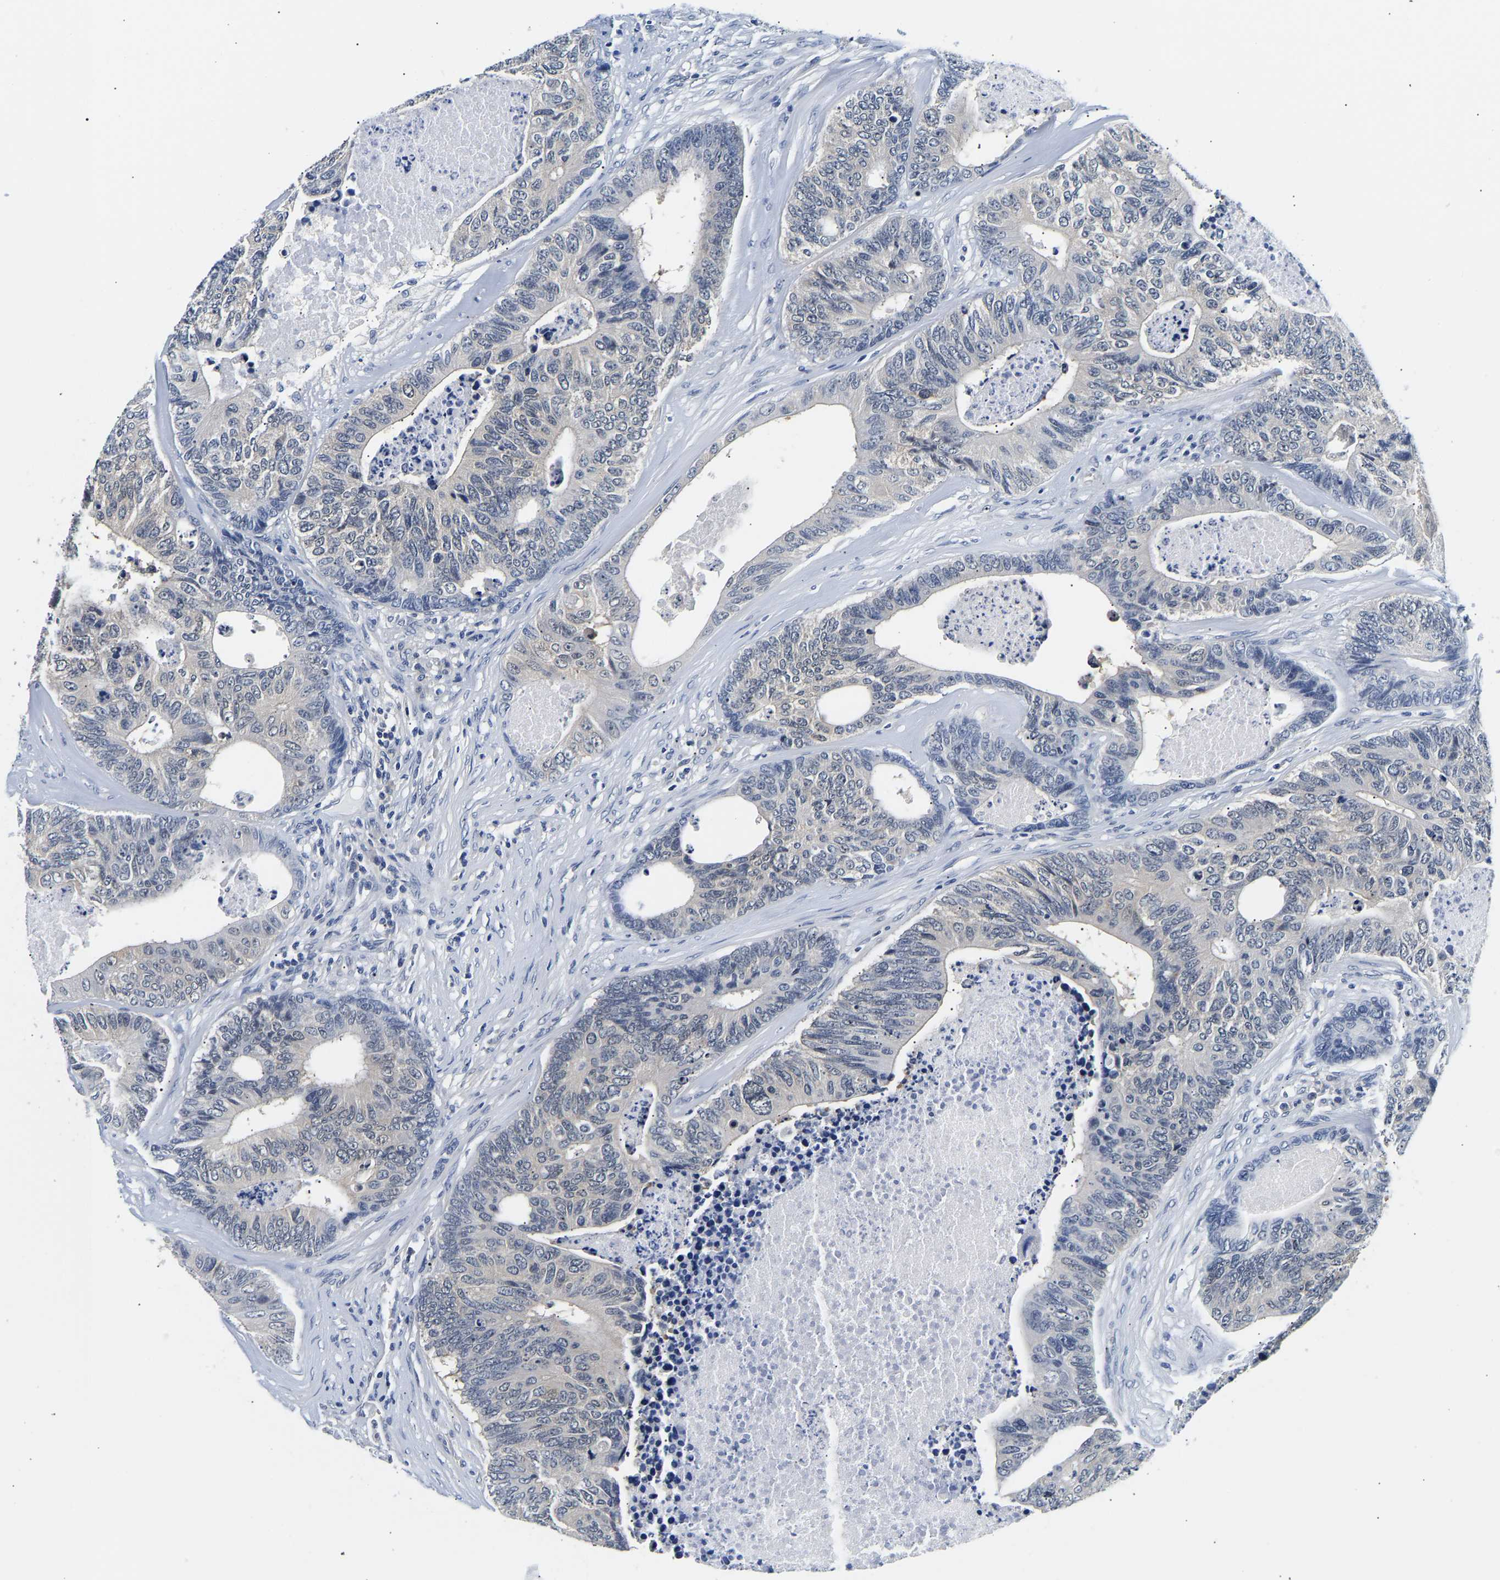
{"staining": {"intensity": "negative", "quantity": "none", "location": "none"}, "tissue": "colorectal cancer", "cell_type": "Tumor cells", "image_type": "cancer", "snomed": [{"axis": "morphology", "description": "Adenocarcinoma, NOS"}, {"axis": "topography", "description": "Colon"}], "caption": "Histopathology image shows no protein staining in tumor cells of colorectal adenocarcinoma tissue.", "gene": "UCHL3", "patient": {"sex": "female", "age": 67}}